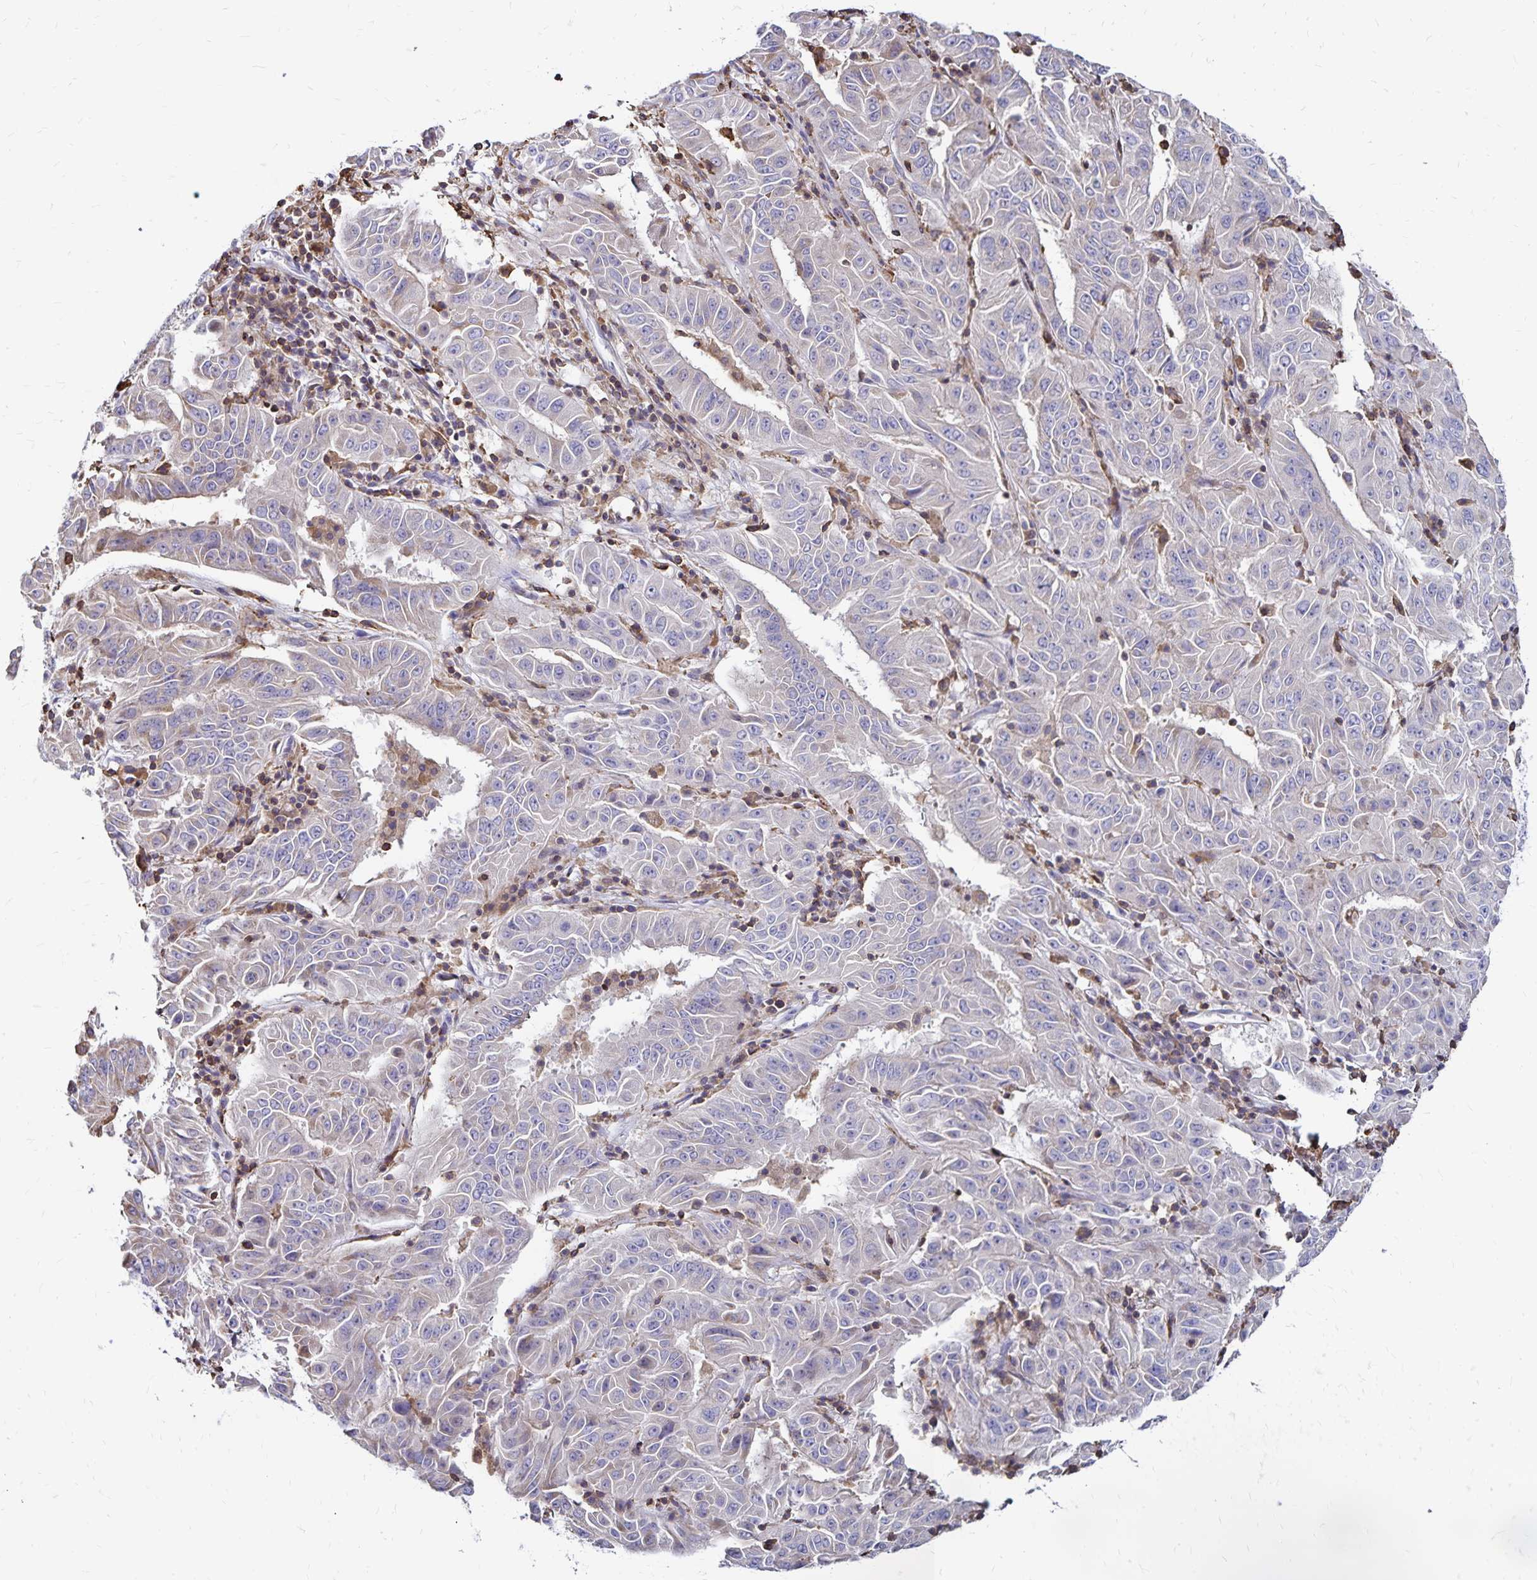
{"staining": {"intensity": "weak", "quantity": "25%-75%", "location": "cytoplasmic/membranous"}, "tissue": "pancreatic cancer", "cell_type": "Tumor cells", "image_type": "cancer", "snomed": [{"axis": "morphology", "description": "Adenocarcinoma, NOS"}, {"axis": "topography", "description": "Pancreas"}], "caption": "Tumor cells show low levels of weak cytoplasmic/membranous staining in approximately 25%-75% of cells in pancreatic cancer (adenocarcinoma).", "gene": "NAGPA", "patient": {"sex": "male", "age": 63}}